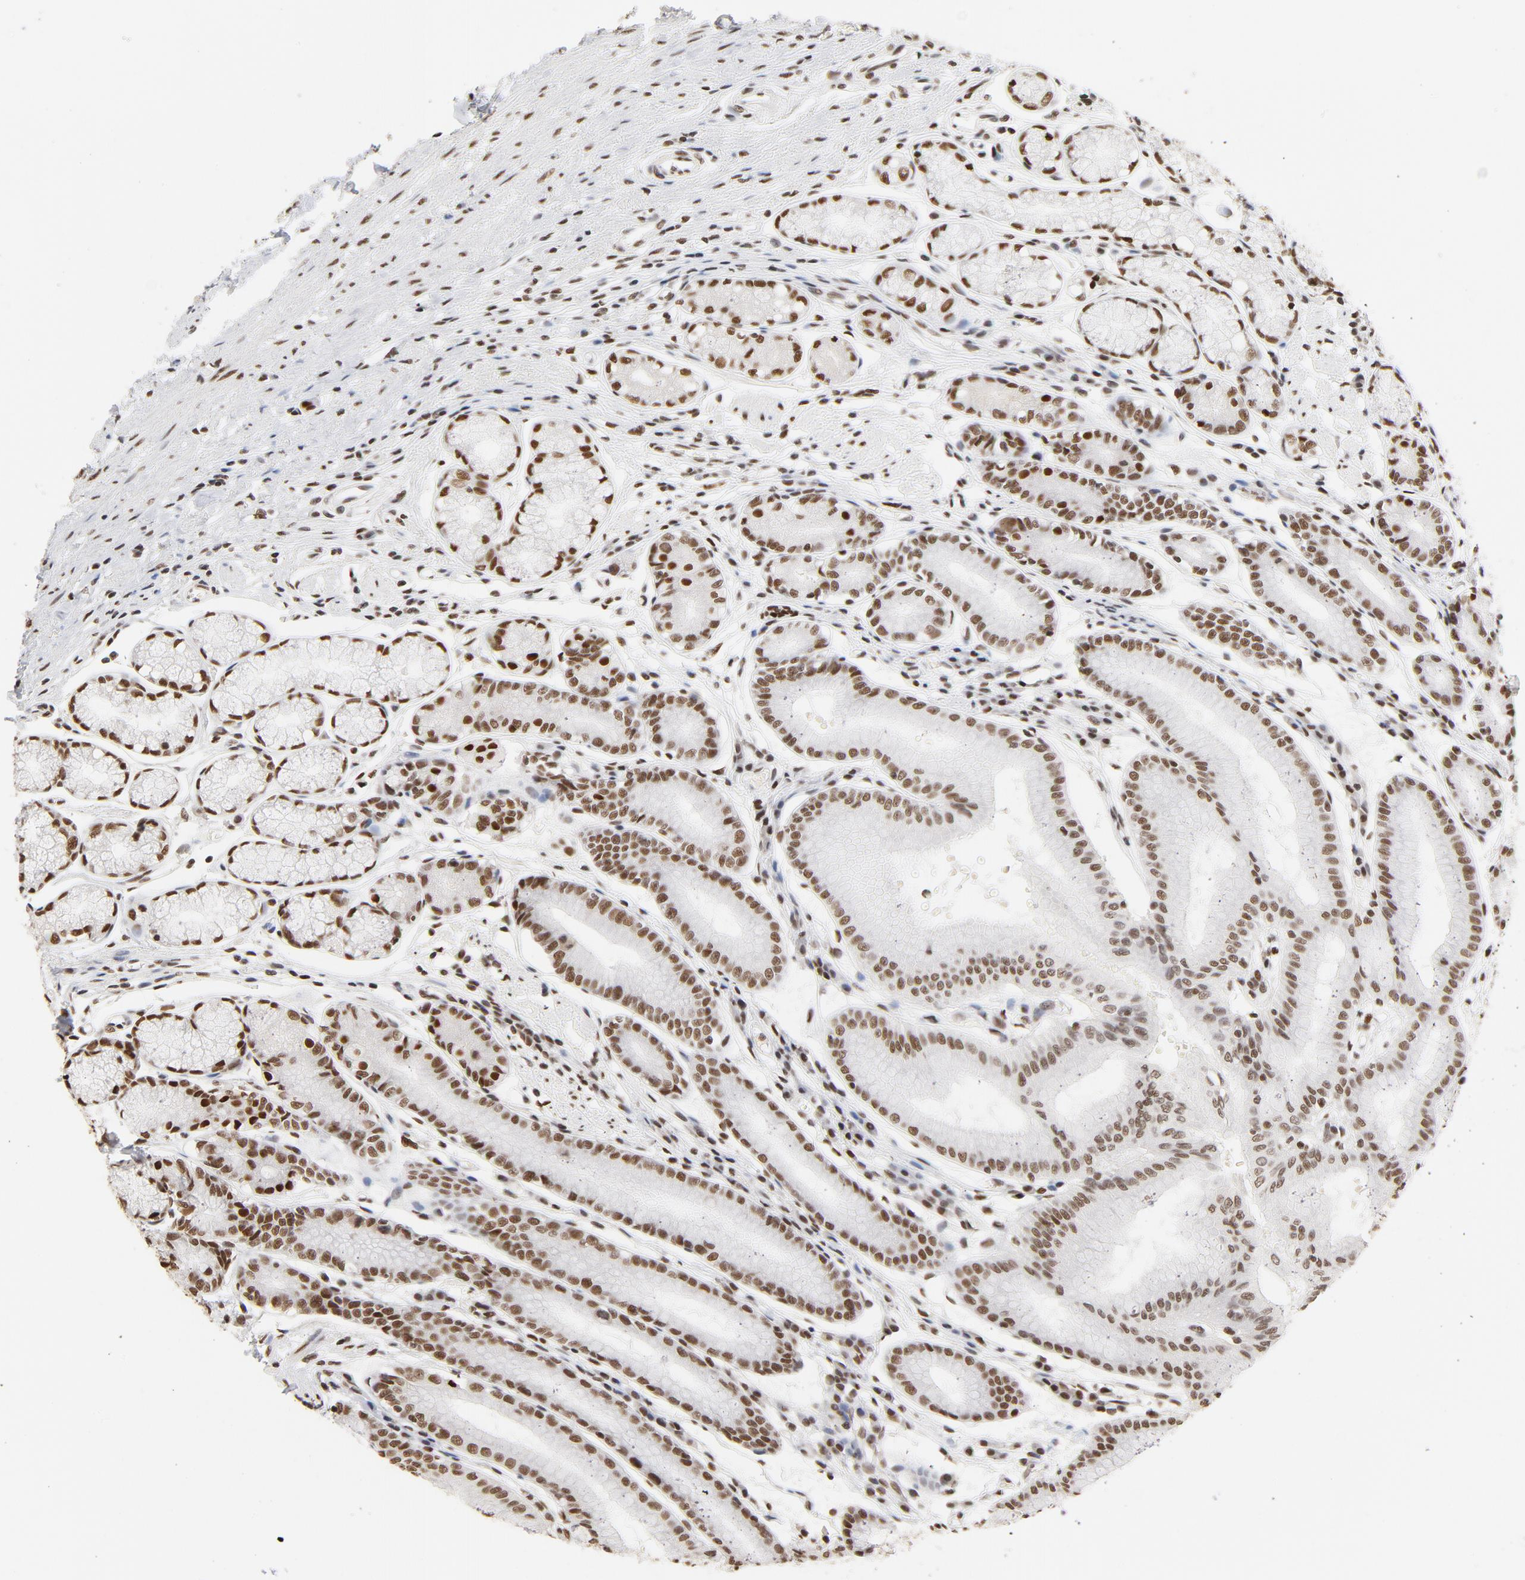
{"staining": {"intensity": "moderate", "quantity": ">75%", "location": "nuclear"}, "tissue": "stomach", "cell_type": "Glandular cells", "image_type": "normal", "snomed": [{"axis": "morphology", "description": "Normal tissue, NOS"}, {"axis": "morphology", "description": "Inflammation, NOS"}, {"axis": "topography", "description": "Stomach, lower"}], "caption": "The photomicrograph exhibits staining of unremarkable stomach, revealing moderate nuclear protein expression (brown color) within glandular cells.", "gene": "TP53BP1", "patient": {"sex": "male", "age": 59}}